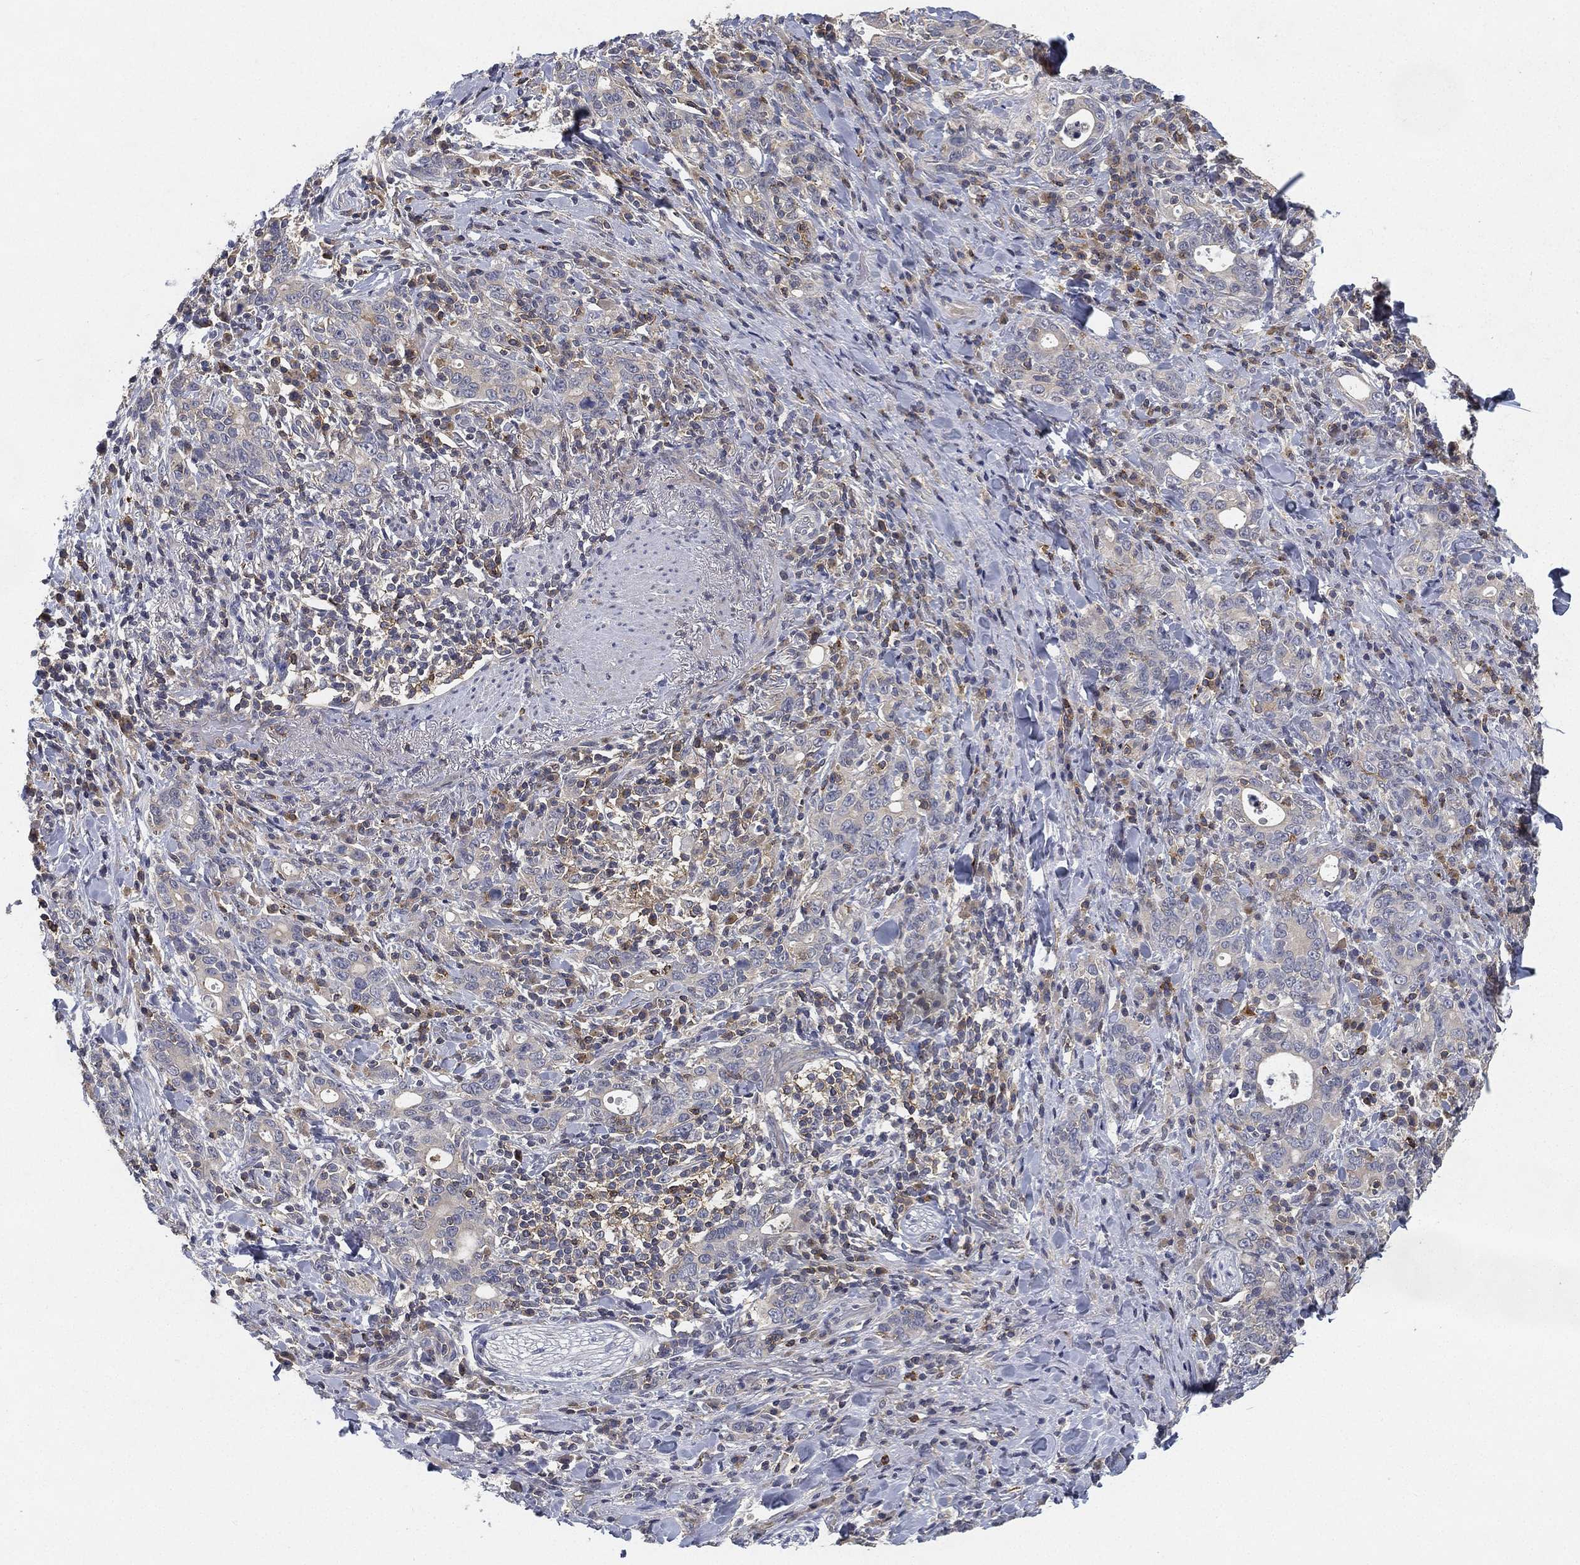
{"staining": {"intensity": "negative", "quantity": "none", "location": "none"}, "tissue": "stomach cancer", "cell_type": "Tumor cells", "image_type": "cancer", "snomed": [{"axis": "morphology", "description": "Adenocarcinoma, NOS"}, {"axis": "topography", "description": "Stomach"}], "caption": "The immunohistochemistry photomicrograph has no significant expression in tumor cells of stomach cancer tissue. The staining was performed using DAB (3,3'-diaminobenzidine) to visualize the protein expression in brown, while the nuclei were stained in blue with hematoxylin (Magnification: 20x).", "gene": "CFAP251", "patient": {"sex": "male", "age": 79}}